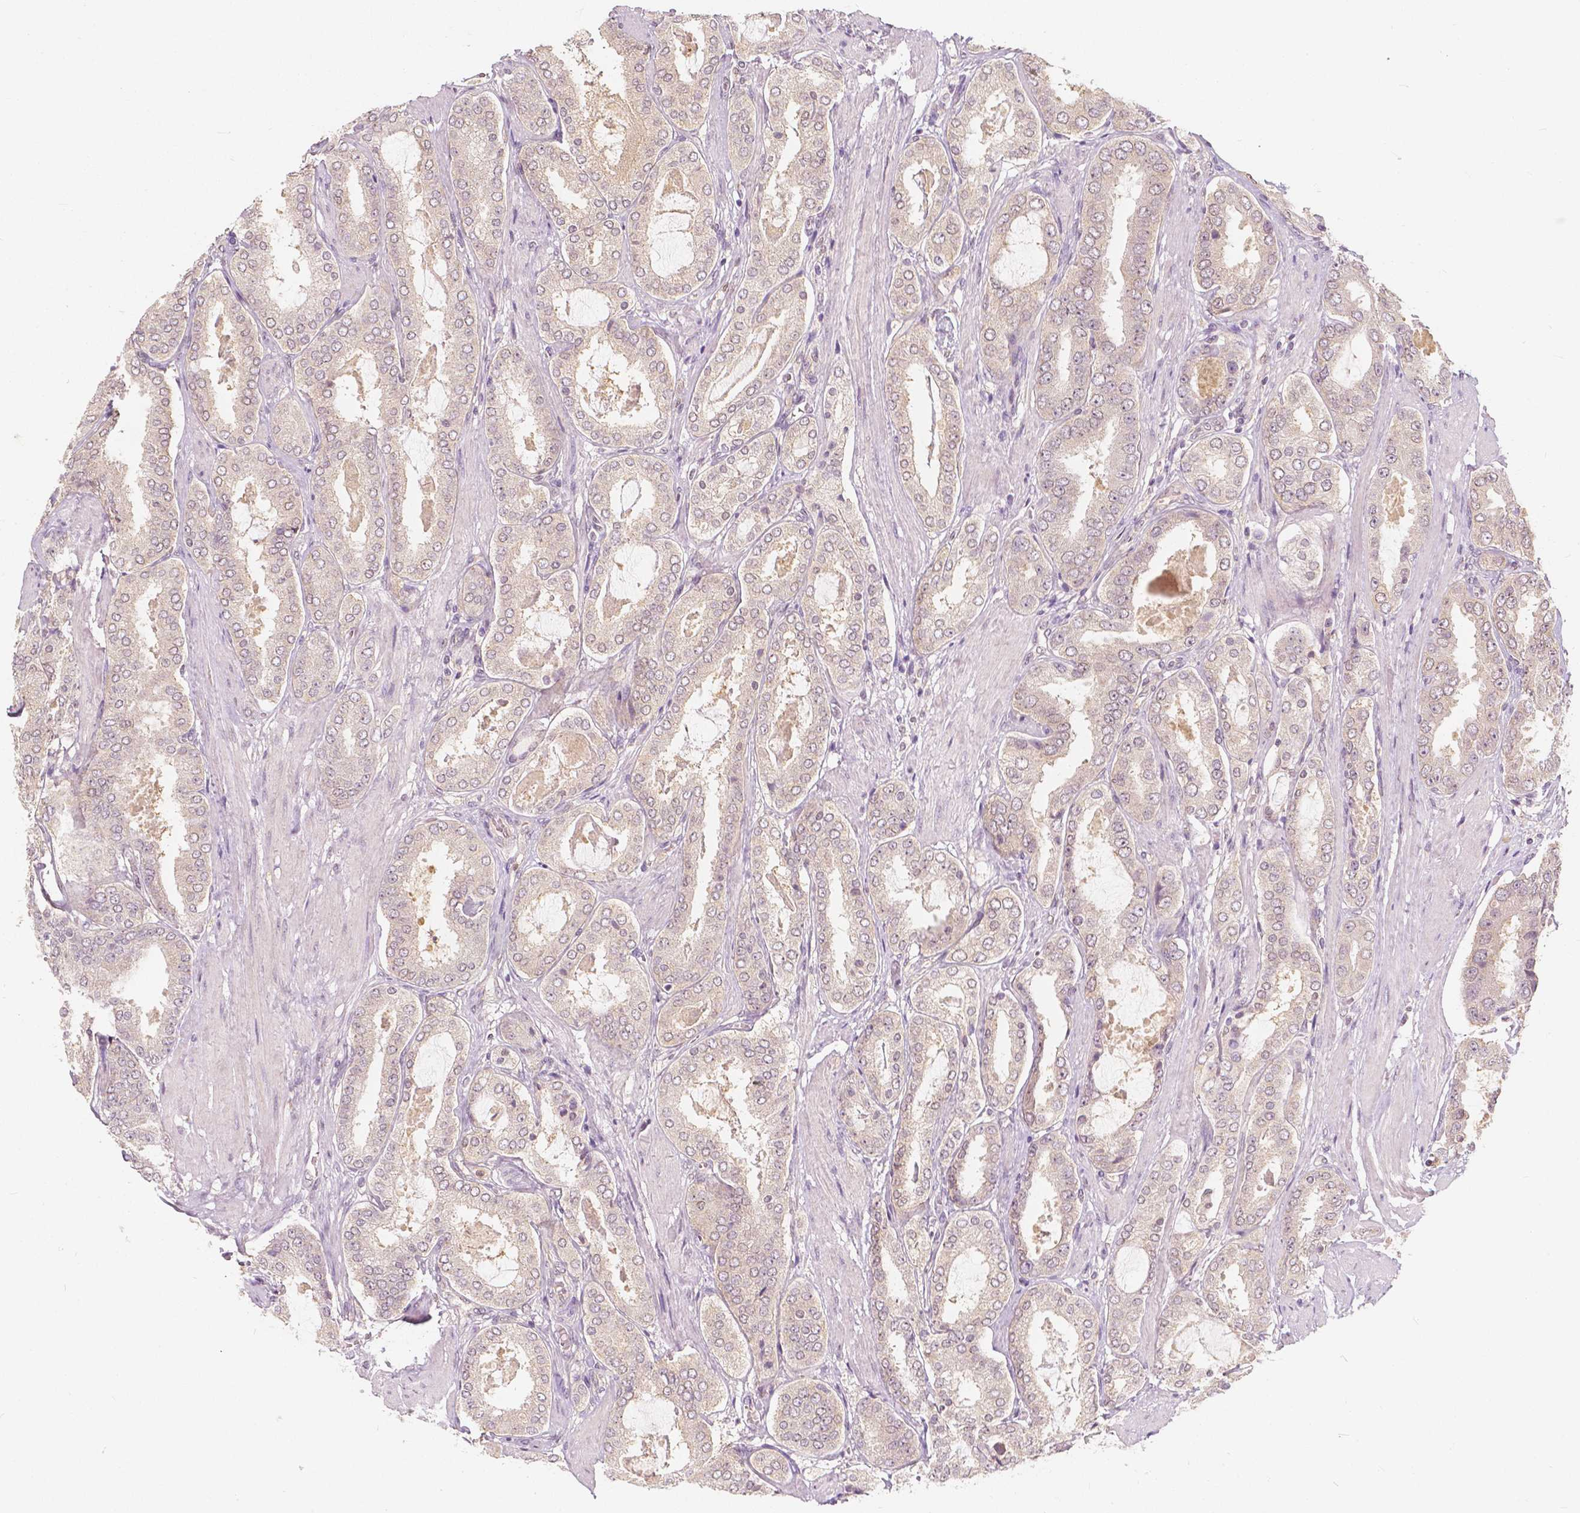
{"staining": {"intensity": "negative", "quantity": "none", "location": "none"}, "tissue": "prostate cancer", "cell_type": "Tumor cells", "image_type": "cancer", "snomed": [{"axis": "morphology", "description": "Adenocarcinoma, High grade"}, {"axis": "topography", "description": "Prostate"}], "caption": "Immunohistochemistry of adenocarcinoma (high-grade) (prostate) shows no staining in tumor cells. (DAB immunohistochemistry (IHC) with hematoxylin counter stain).", "gene": "NAPRT", "patient": {"sex": "male", "age": 63}}